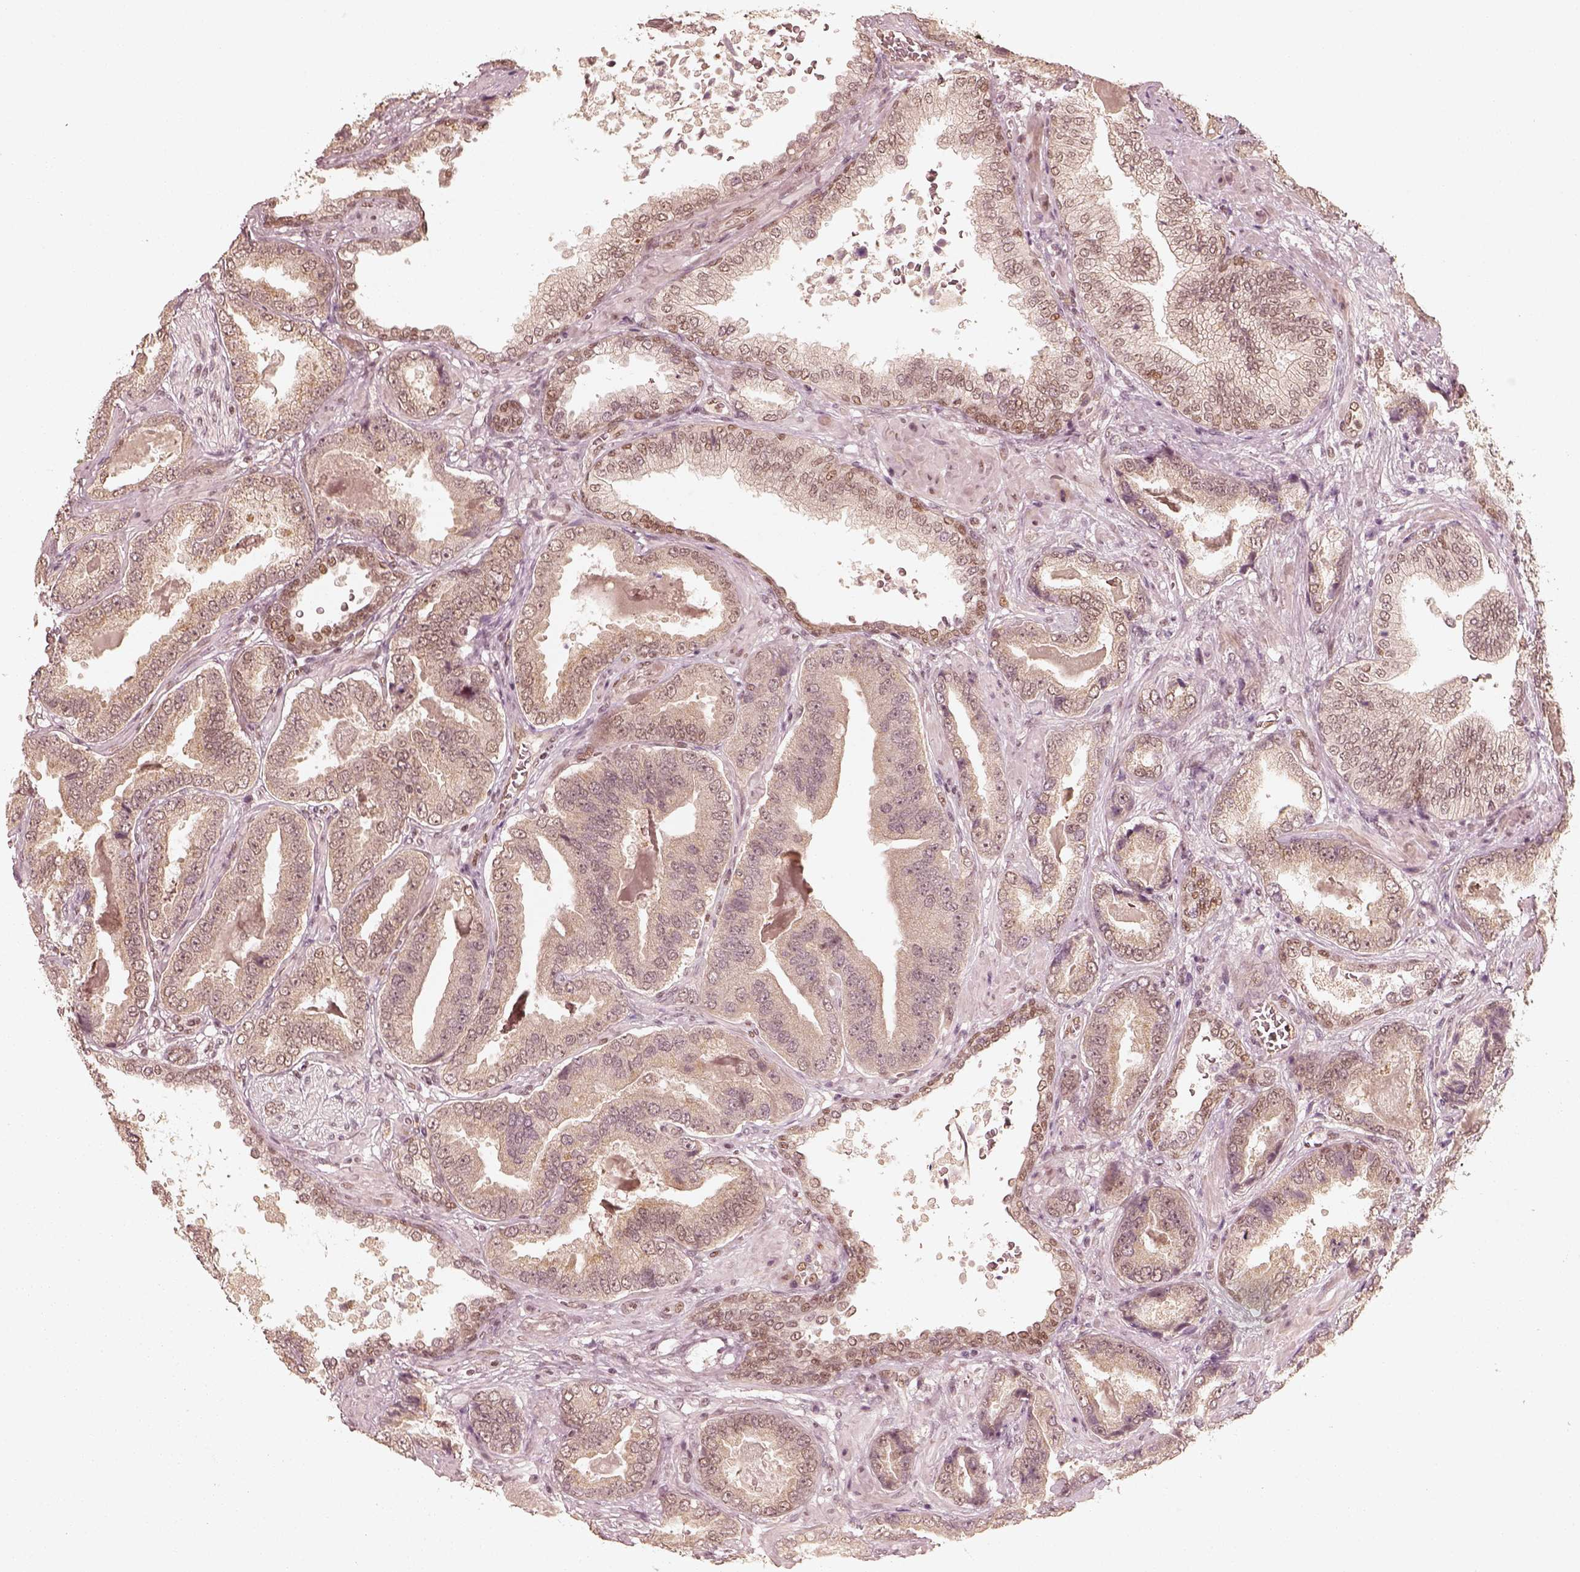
{"staining": {"intensity": "moderate", "quantity": "<25%", "location": "nuclear"}, "tissue": "prostate cancer", "cell_type": "Tumor cells", "image_type": "cancer", "snomed": [{"axis": "morphology", "description": "Adenocarcinoma, NOS"}, {"axis": "topography", "description": "Prostate"}], "caption": "IHC staining of prostate cancer, which displays low levels of moderate nuclear positivity in approximately <25% of tumor cells indicating moderate nuclear protein expression. The staining was performed using DAB (brown) for protein detection and nuclei were counterstained in hematoxylin (blue).", "gene": "GMEB2", "patient": {"sex": "male", "age": 64}}